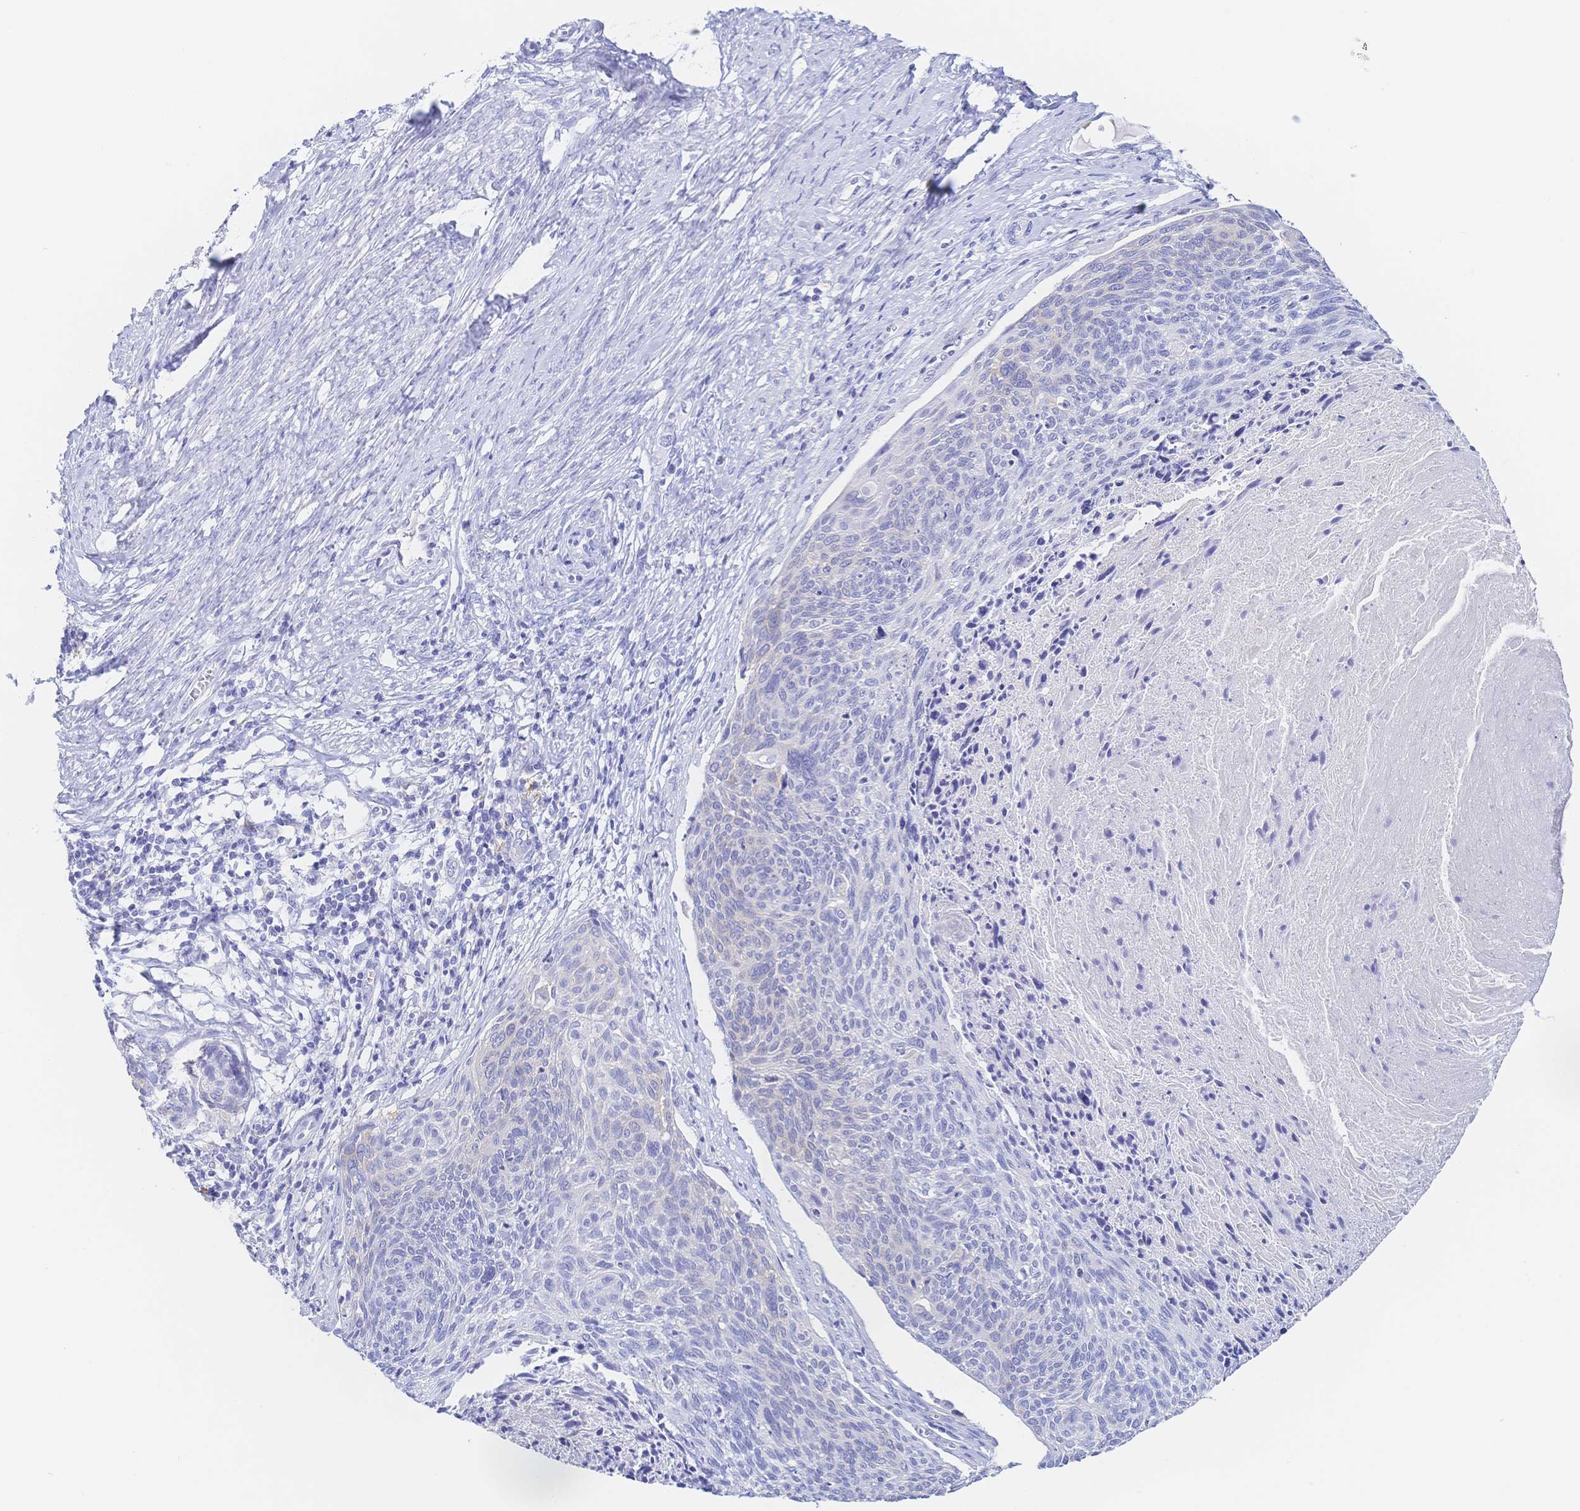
{"staining": {"intensity": "negative", "quantity": "none", "location": "none"}, "tissue": "cervical cancer", "cell_type": "Tumor cells", "image_type": "cancer", "snomed": [{"axis": "morphology", "description": "Squamous cell carcinoma, NOS"}, {"axis": "topography", "description": "Cervix"}], "caption": "This is a image of immunohistochemistry staining of squamous cell carcinoma (cervical), which shows no expression in tumor cells.", "gene": "RRM1", "patient": {"sex": "female", "age": 49}}